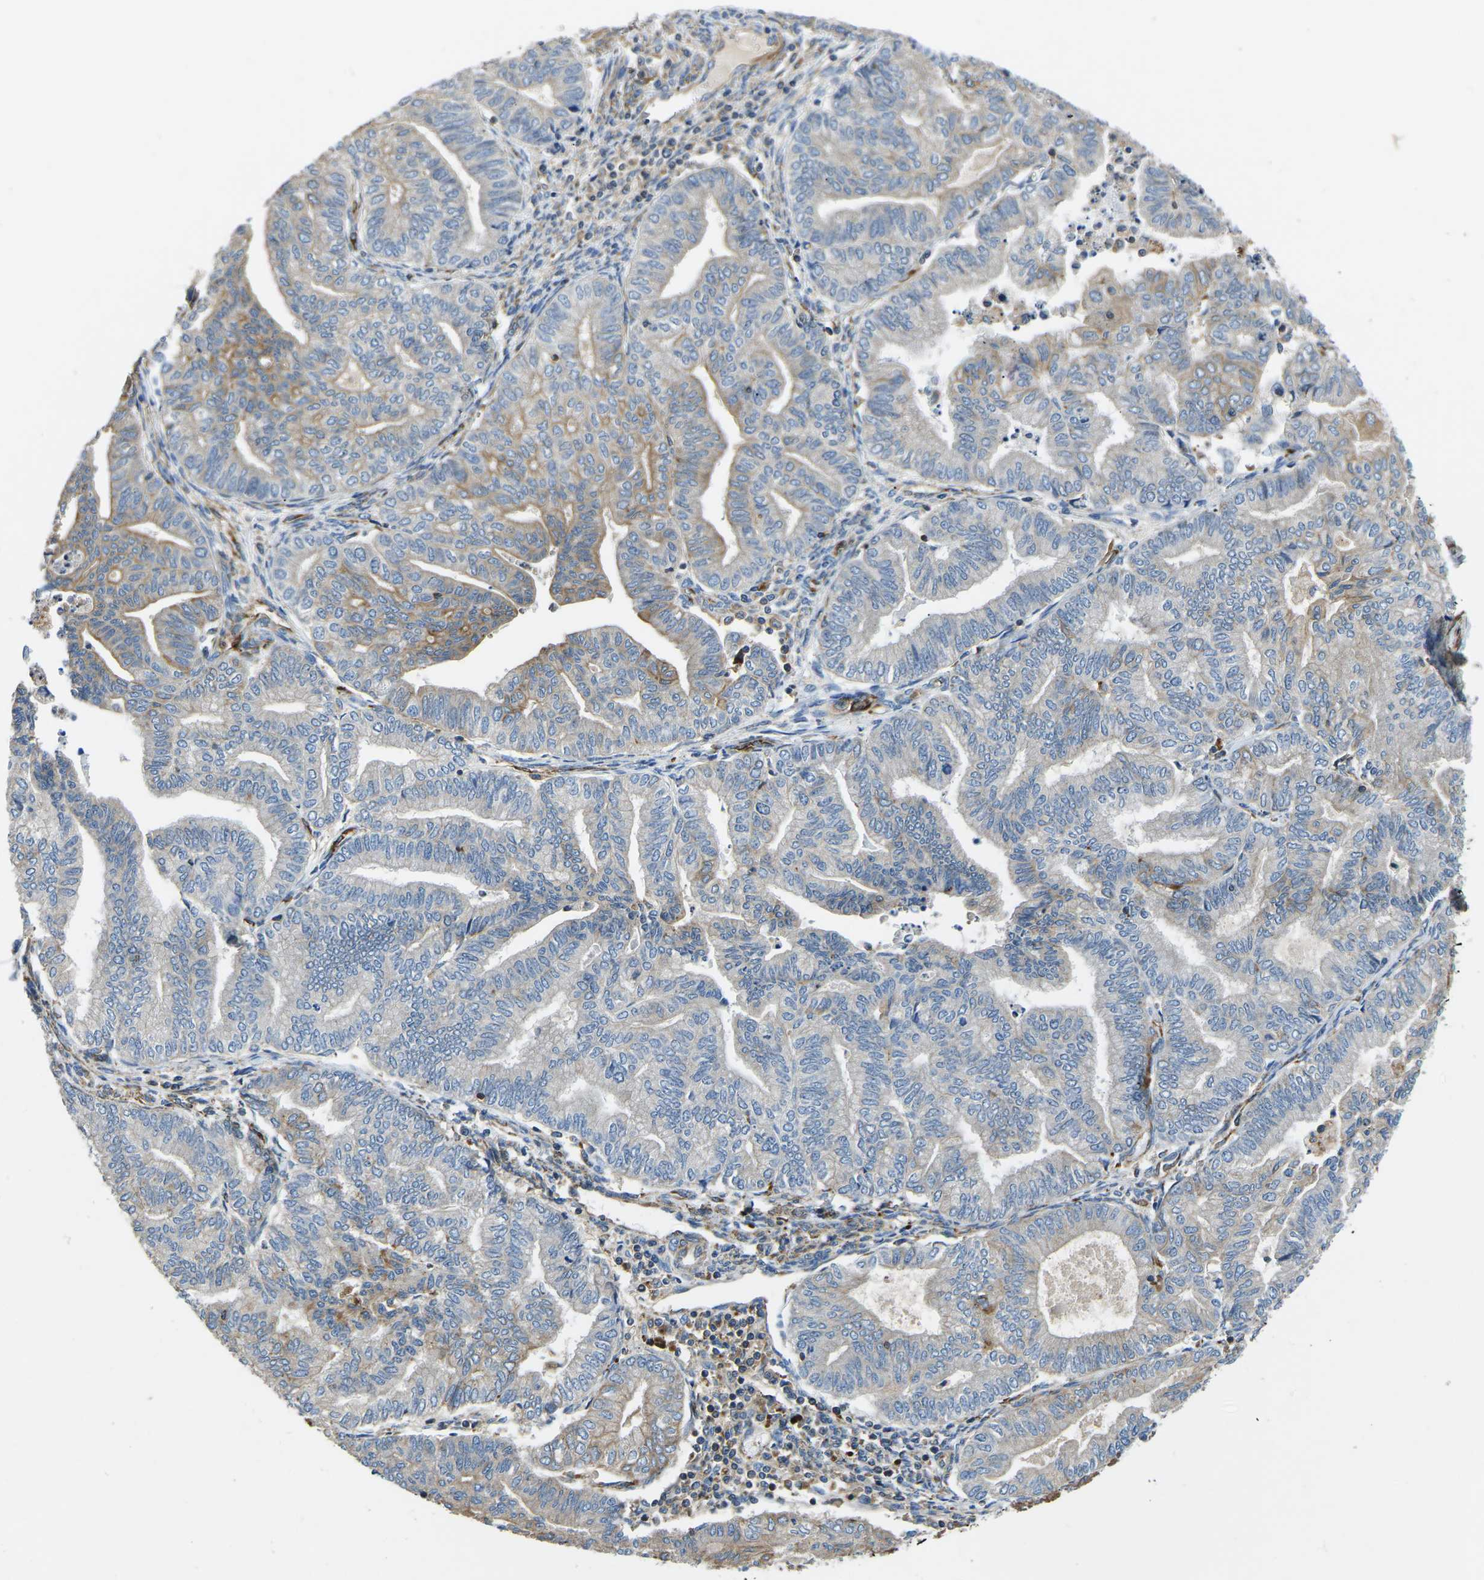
{"staining": {"intensity": "weak", "quantity": "25%-75%", "location": "cytoplasmic/membranous"}, "tissue": "endometrial cancer", "cell_type": "Tumor cells", "image_type": "cancer", "snomed": [{"axis": "morphology", "description": "Adenocarcinoma, NOS"}, {"axis": "topography", "description": "Endometrium"}], "caption": "Endometrial cancer stained for a protein displays weak cytoplasmic/membranous positivity in tumor cells.", "gene": "KCNJ15", "patient": {"sex": "female", "age": 79}}